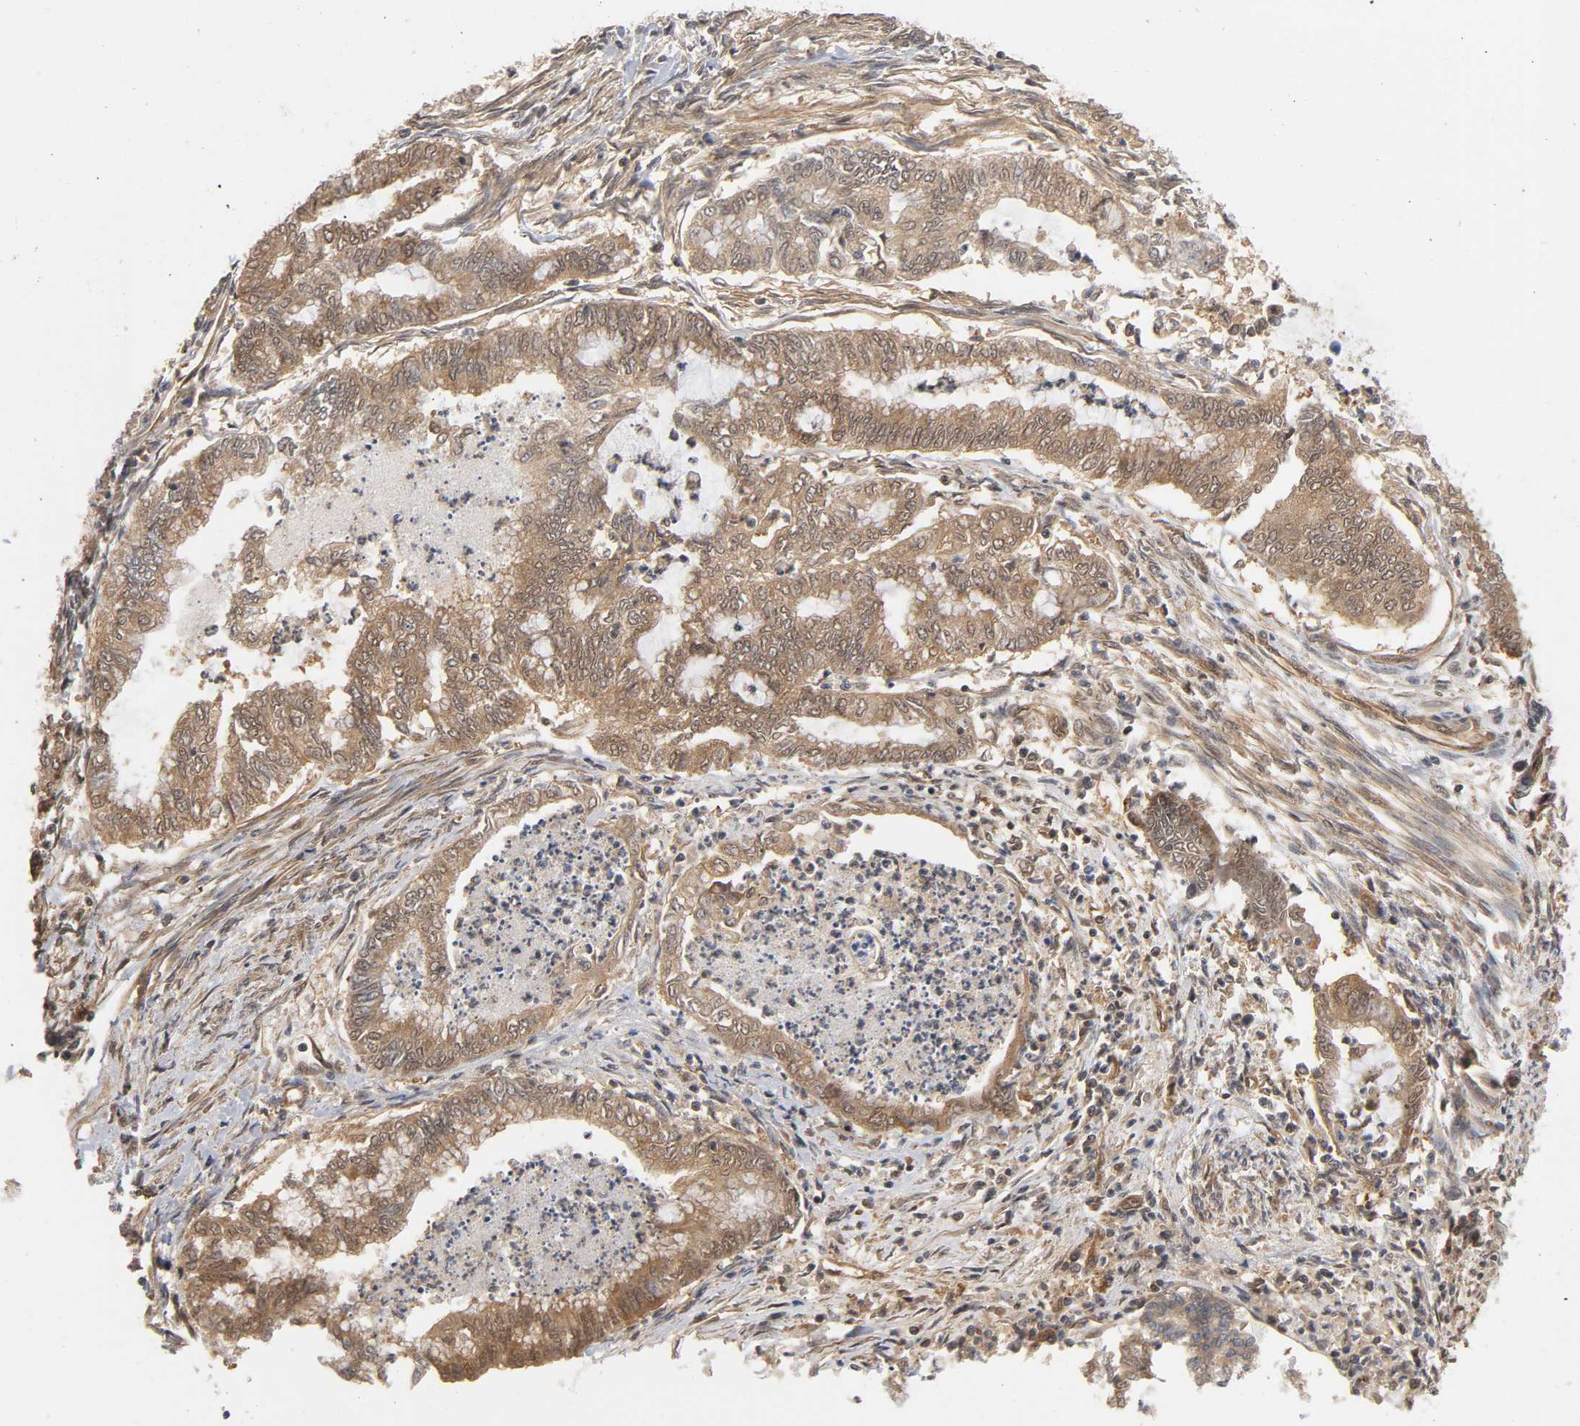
{"staining": {"intensity": "moderate", "quantity": ">75%", "location": "cytoplasmic/membranous"}, "tissue": "endometrial cancer", "cell_type": "Tumor cells", "image_type": "cancer", "snomed": [{"axis": "morphology", "description": "Adenocarcinoma, NOS"}, {"axis": "topography", "description": "Endometrium"}], "caption": "The micrograph demonstrates staining of endometrial cancer (adenocarcinoma), revealing moderate cytoplasmic/membranous protein expression (brown color) within tumor cells.", "gene": "CDC37", "patient": {"sex": "female", "age": 79}}